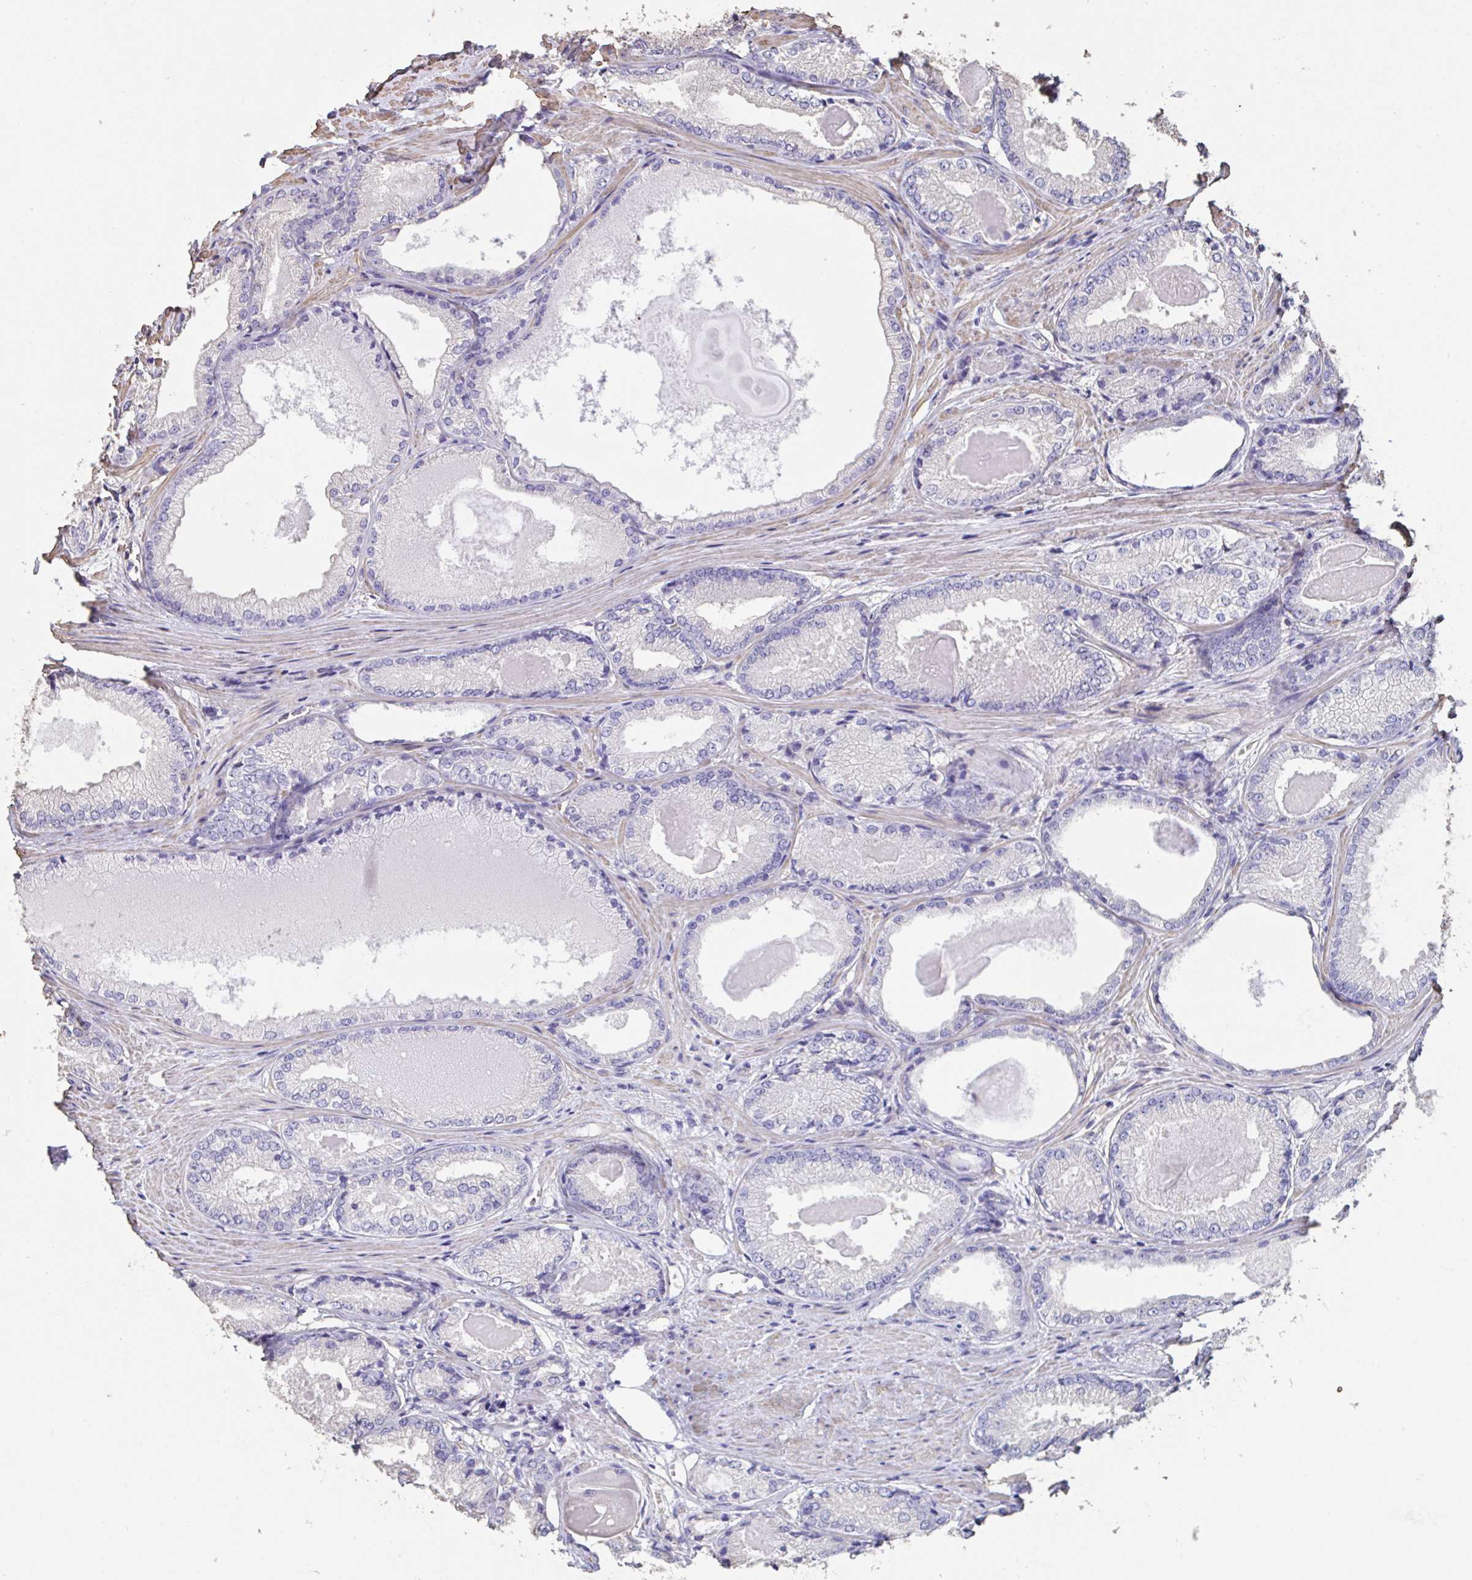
{"staining": {"intensity": "negative", "quantity": "none", "location": "none"}, "tissue": "prostate cancer", "cell_type": "Tumor cells", "image_type": "cancer", "snomed": [{"axis": "morphology", "description": "Adenocarcinoma, NOS"}, {"axis": "morphology", "description": "Adenocarcinoma, Low grade"}, {"axis": "topography", "description": "Prostate"}], "caption": "This is an immunohistochemistry micrograph of prostate cancer. There is no staining in tumor cells.", "gene": "IL23R", "patient": {"sex": "male", "age": 68}}